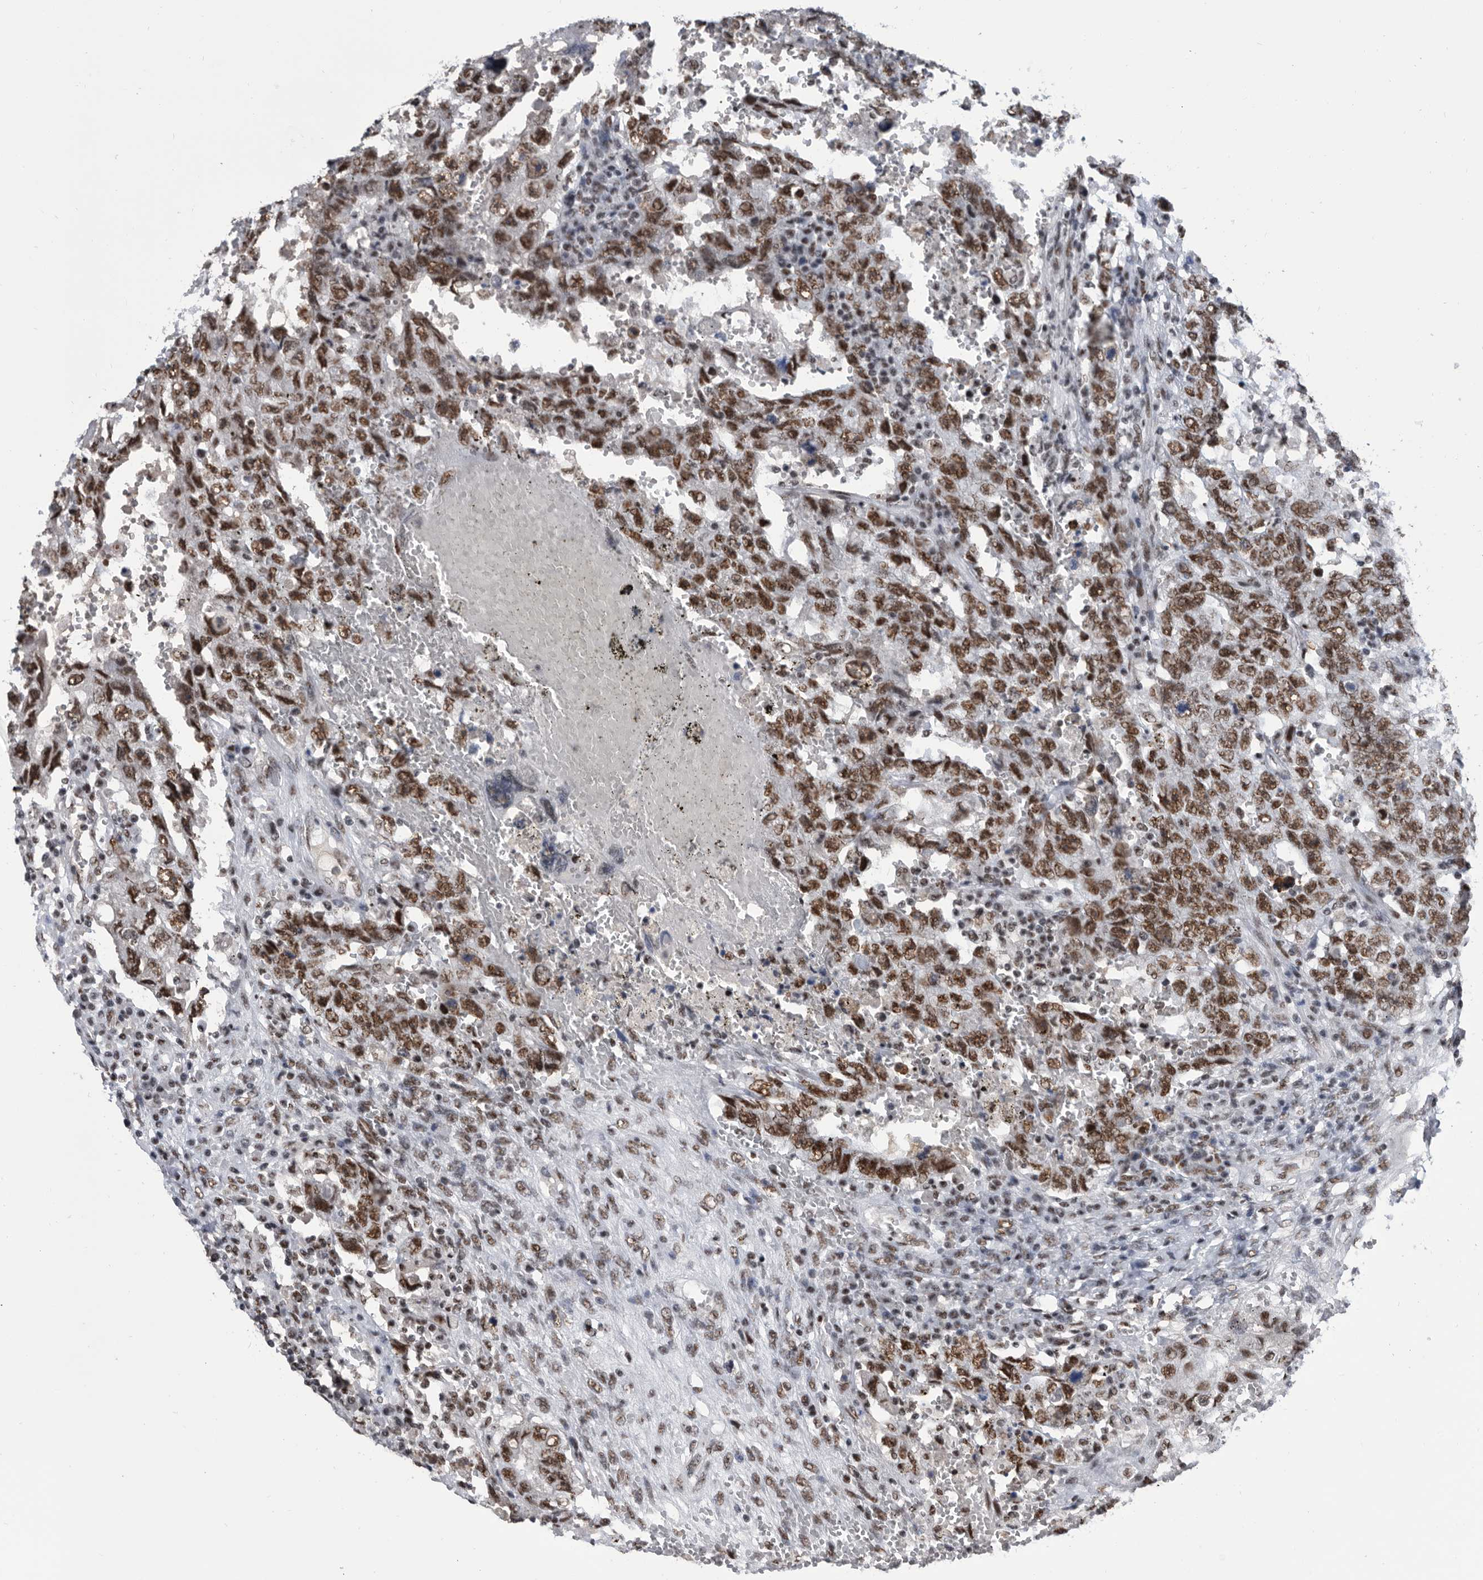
{"staining": {"intensity": "strong", "quantity": ">75%", "location": "nuclear"}, "tissue": "testis cancer", "cell_type": "Tumor cells", "image_type": "cancer", "snomed": [{"axis": "morphology", "description": "Carcinoma, Embryonal, NOS"}, {"axis": "topography", "description": "Testis"}], "caption": "Immunohistochemical staining of human testis cancer demonstrates high levels of strong nuclear expression in approximately >75% of tumor cells.", "gene": "SF3A1", "patient": {"sex": "male", "age": 26}}